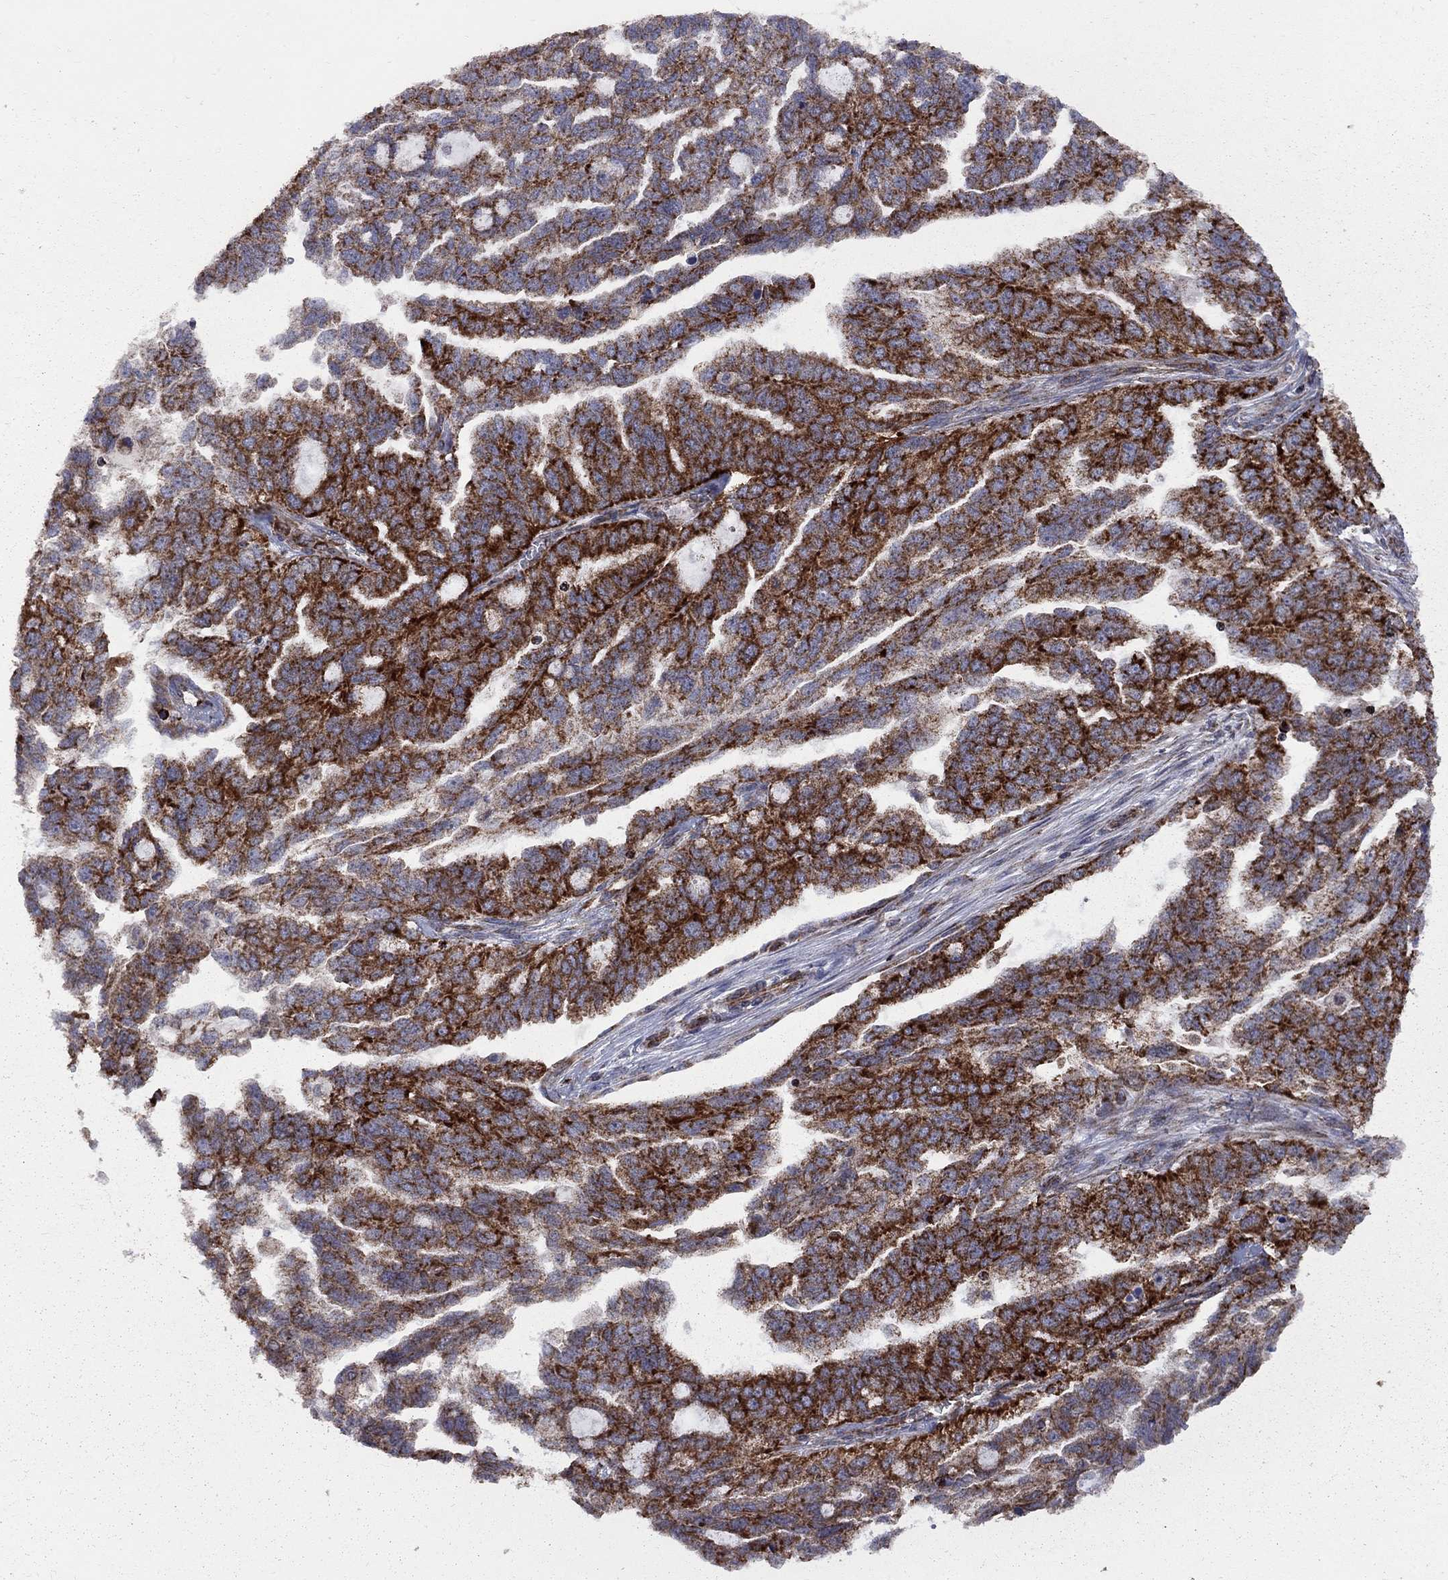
{"staining": {"intensity": "strong", "quantity": ">75%", "location": "cytoplasmic/membranous"}, "tissue": "ovarian cancer", "cell_type": "Tumor cells", "image_type": "cancer", "snomed": [{"axis": "morphology", "description": "Cystadenocarcinoma, serous, NOS"}, {"axis": "topography", "description": "Ovary"}], "caption": "The immunohistochemical stain labels strong cytoplasmic/membranous staining in tumor cells of ovarian cancer tissue.", "gene": "CLPTM1", "patient": {"sex": "female", "age": 51}}